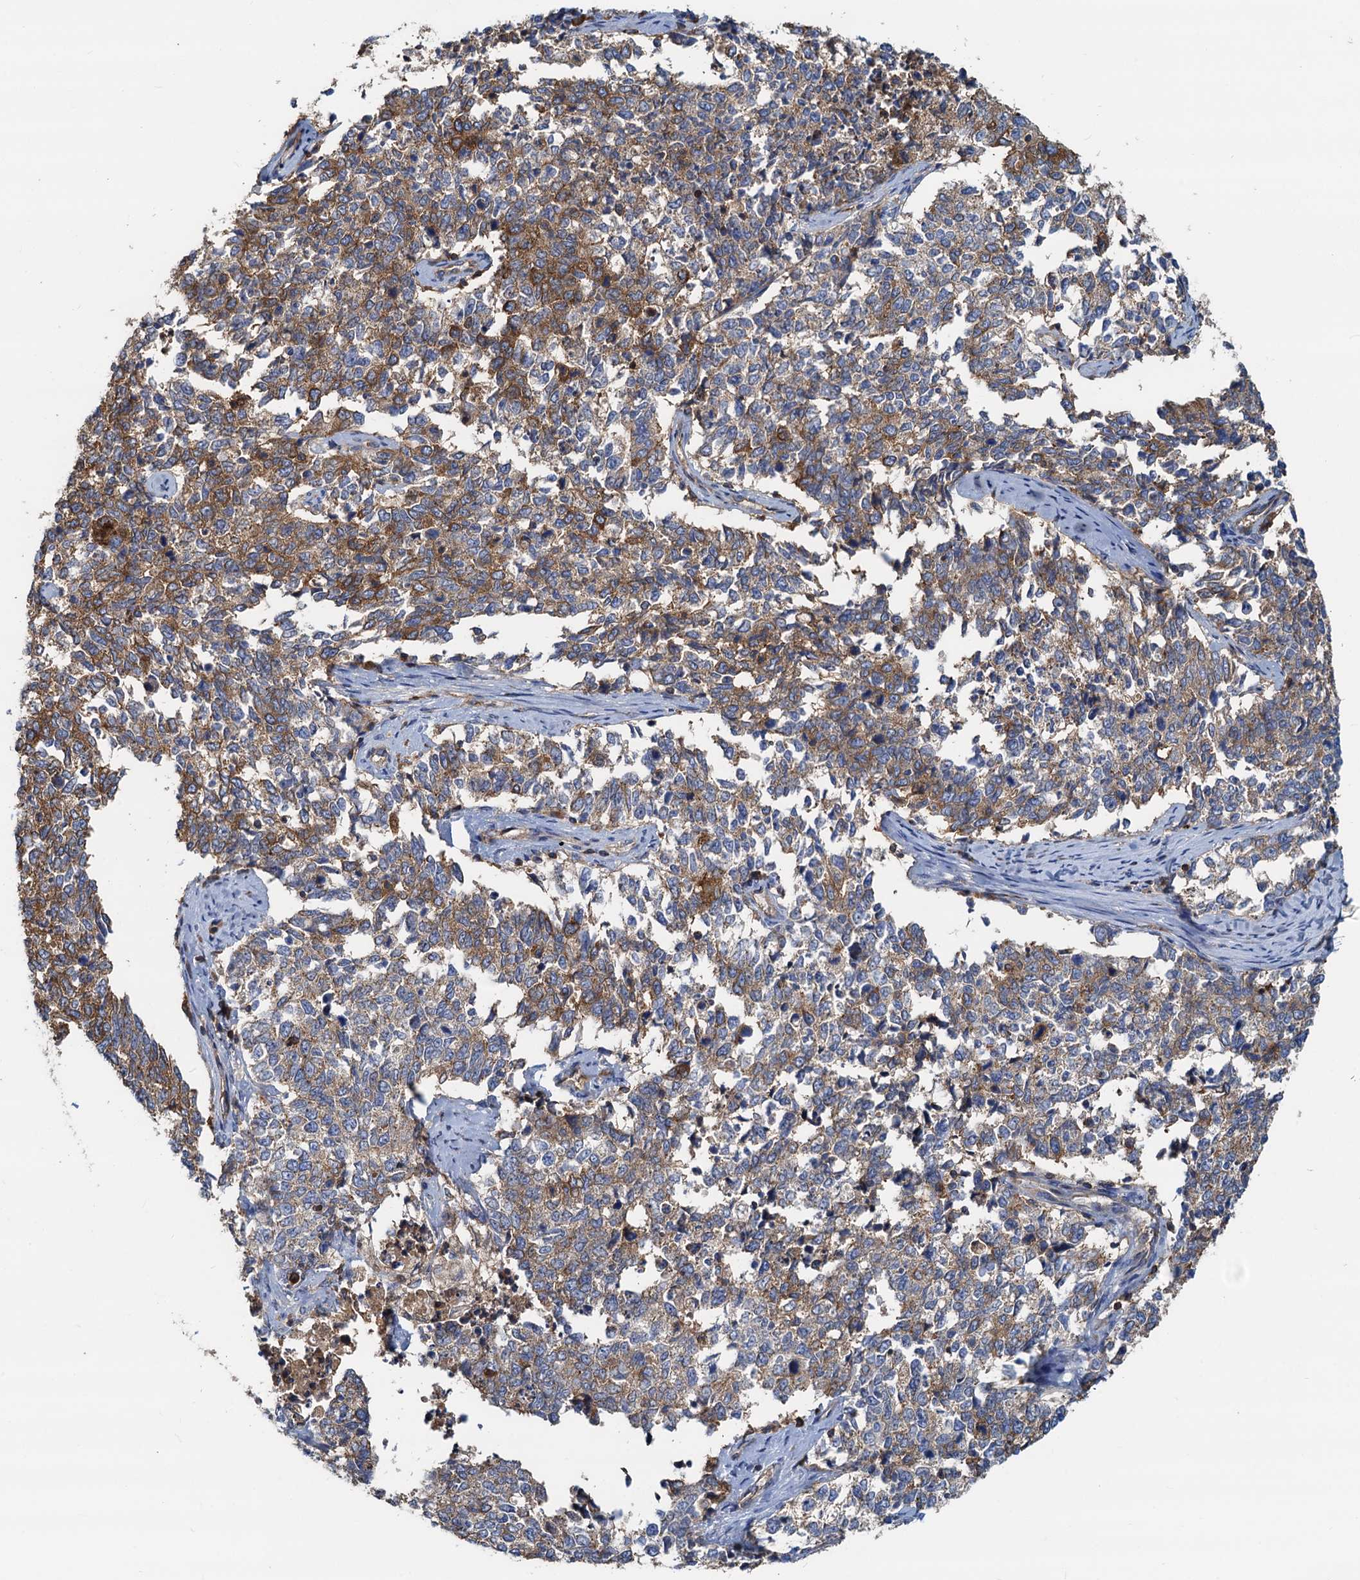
{"staining": {"intensity": "moderate", "quantity": "25%-75%", "location": "cytoplasmic/membranous"}, "tissue": "cervical cancer", "cell_type": "Tumor cells", "image_type": "cancer", "snomed": [{"axis": "morphology", "description": "Squamous cell carcinoma, NOS"}, {"axis": "topography", "description": "Cervix"}], "caption": "Cervical squamous cell carcinoma stained for a protein (brown) demonstrates moderate cytoplasmic/membranous positive expression in about 25%-75% of tumor cells.", "gene": "LNX2", "patient": {"sex": "female", "age": 63}}